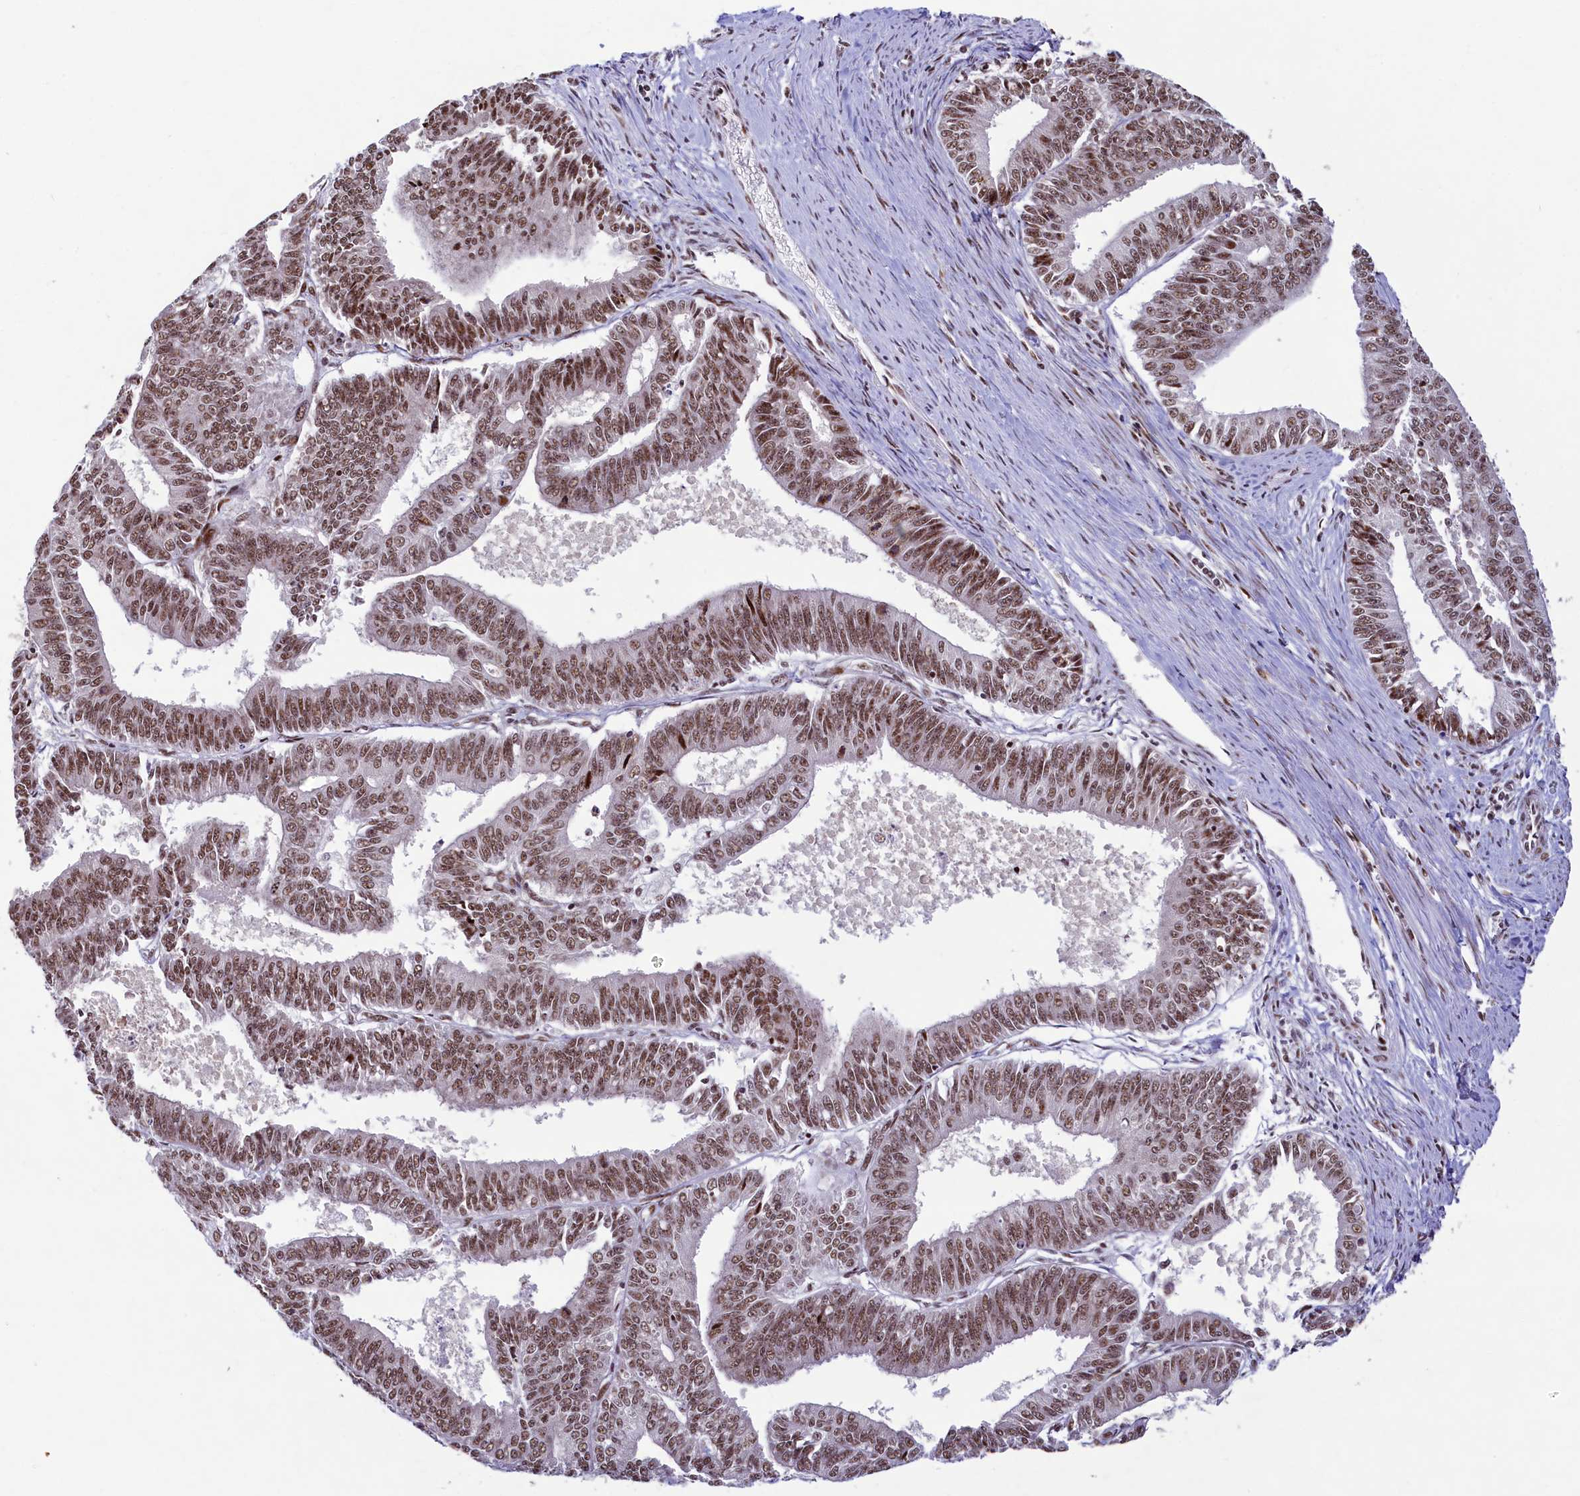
{"staining": {"intensity": "moderate", "quantity": ">75%", "location": "nuclear"}, "tissue": "endometrial cancer", "cell_type": "Tumor cells", "image_type": "cancer", "snomed": [{"axis": "morphology", "description": "Adenocarcinoma, NOS"}, {"axis": "topography", "description": "Endometrium"}], "caption": "Adenocarcinoma (endometrial) stained for a protein (brown) exhibits moderate nuclear positive positivity in approximately >75% of tumor cells.", "gene": "ANKS3", "patient": {"sex": "female", "age": 73}}